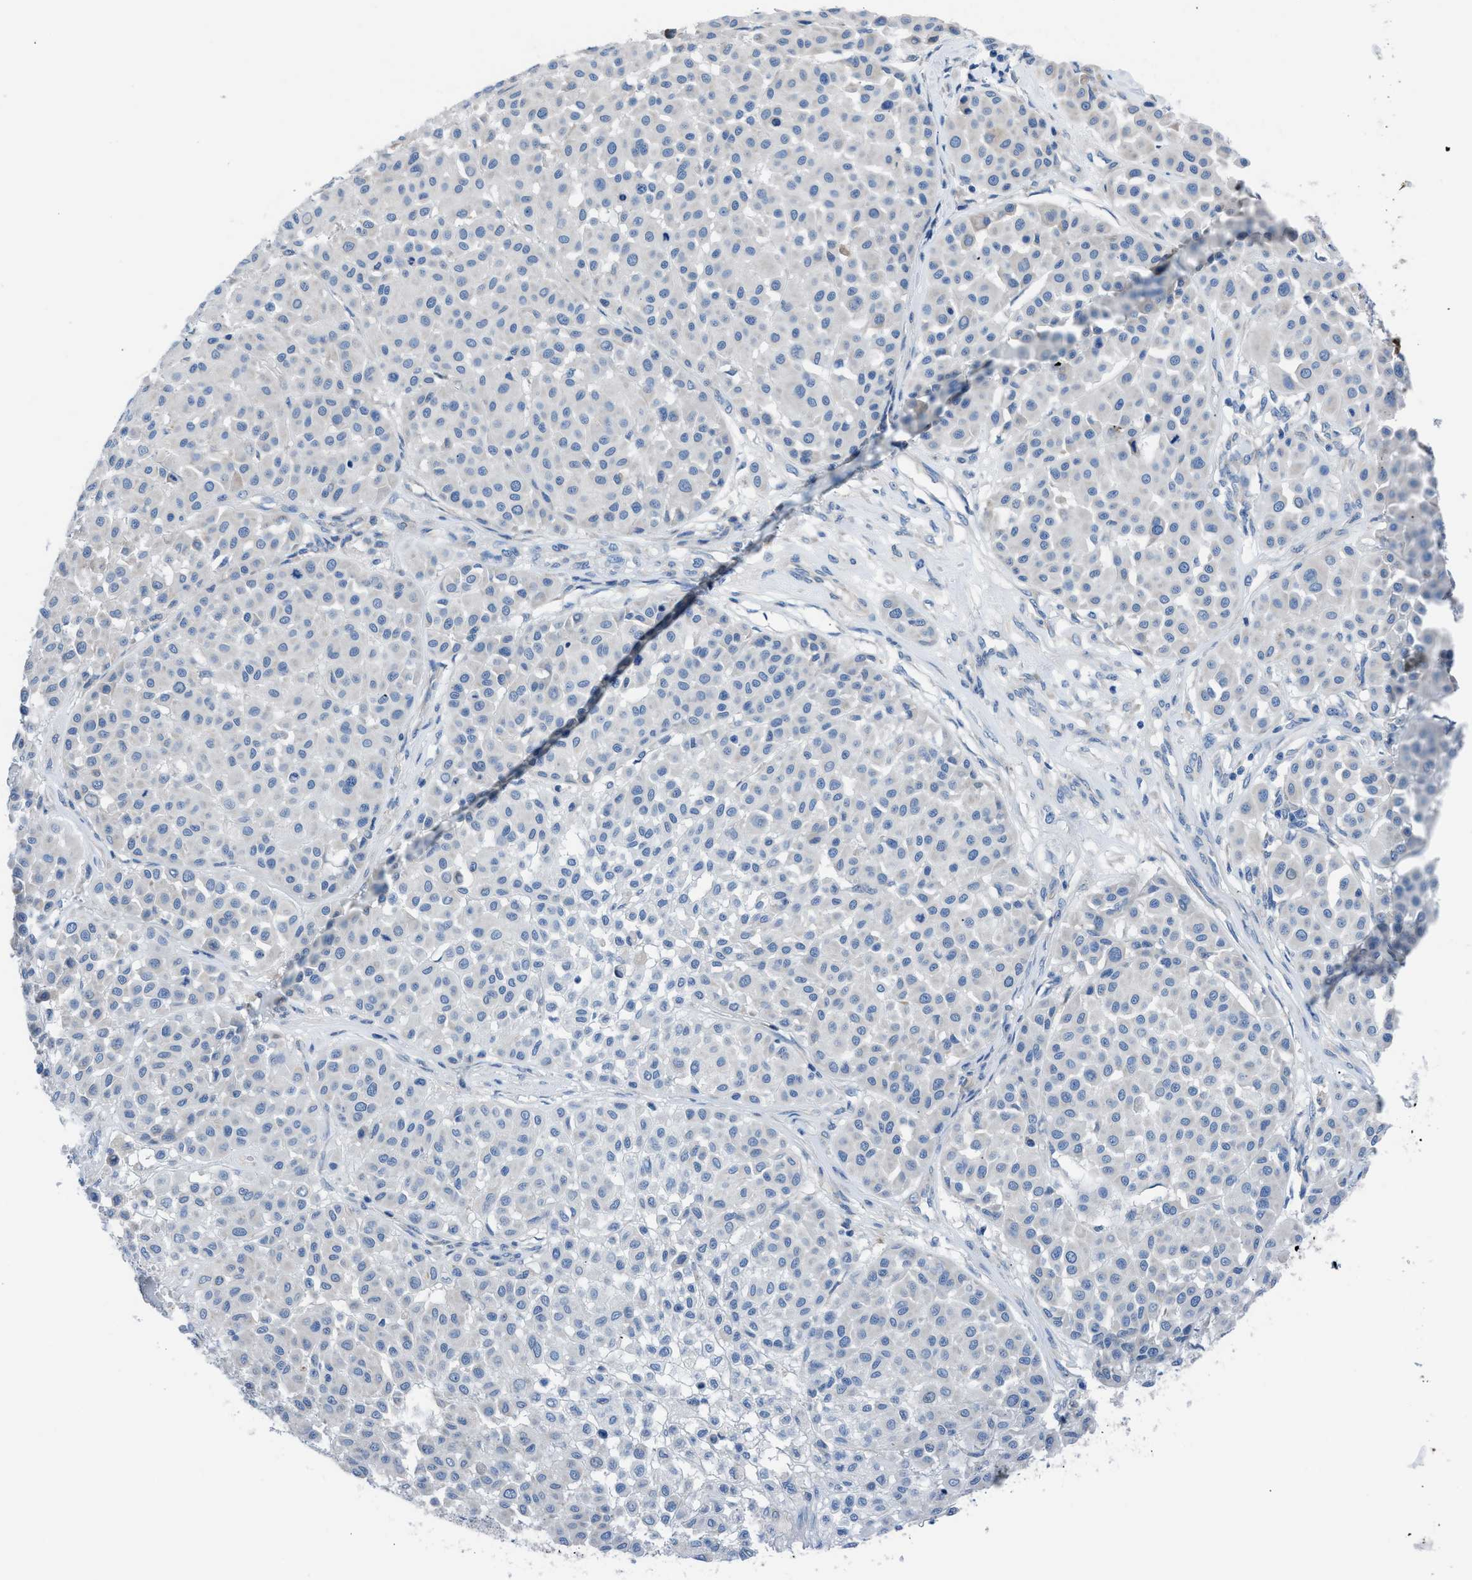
{"staining": {"intensity": "negative", "quantity": "none", "location": "none"}, "tissue": "melanoma", "cell_type": "Tumor cells", "image_type": "cancer", "snomed": [{"axis": "morphology", "description": "Malignant melanoma, Metastatic site"}, {"axis": "topography", "description": "Soft tissue"}], "caption": "Immunohistochemistry (IHC) of malignant melanoma (metastatic site) demonstrates no expression in tumor cells.", "gene": "ITPR1", "patient": {"sex": "male", "age": 41}}